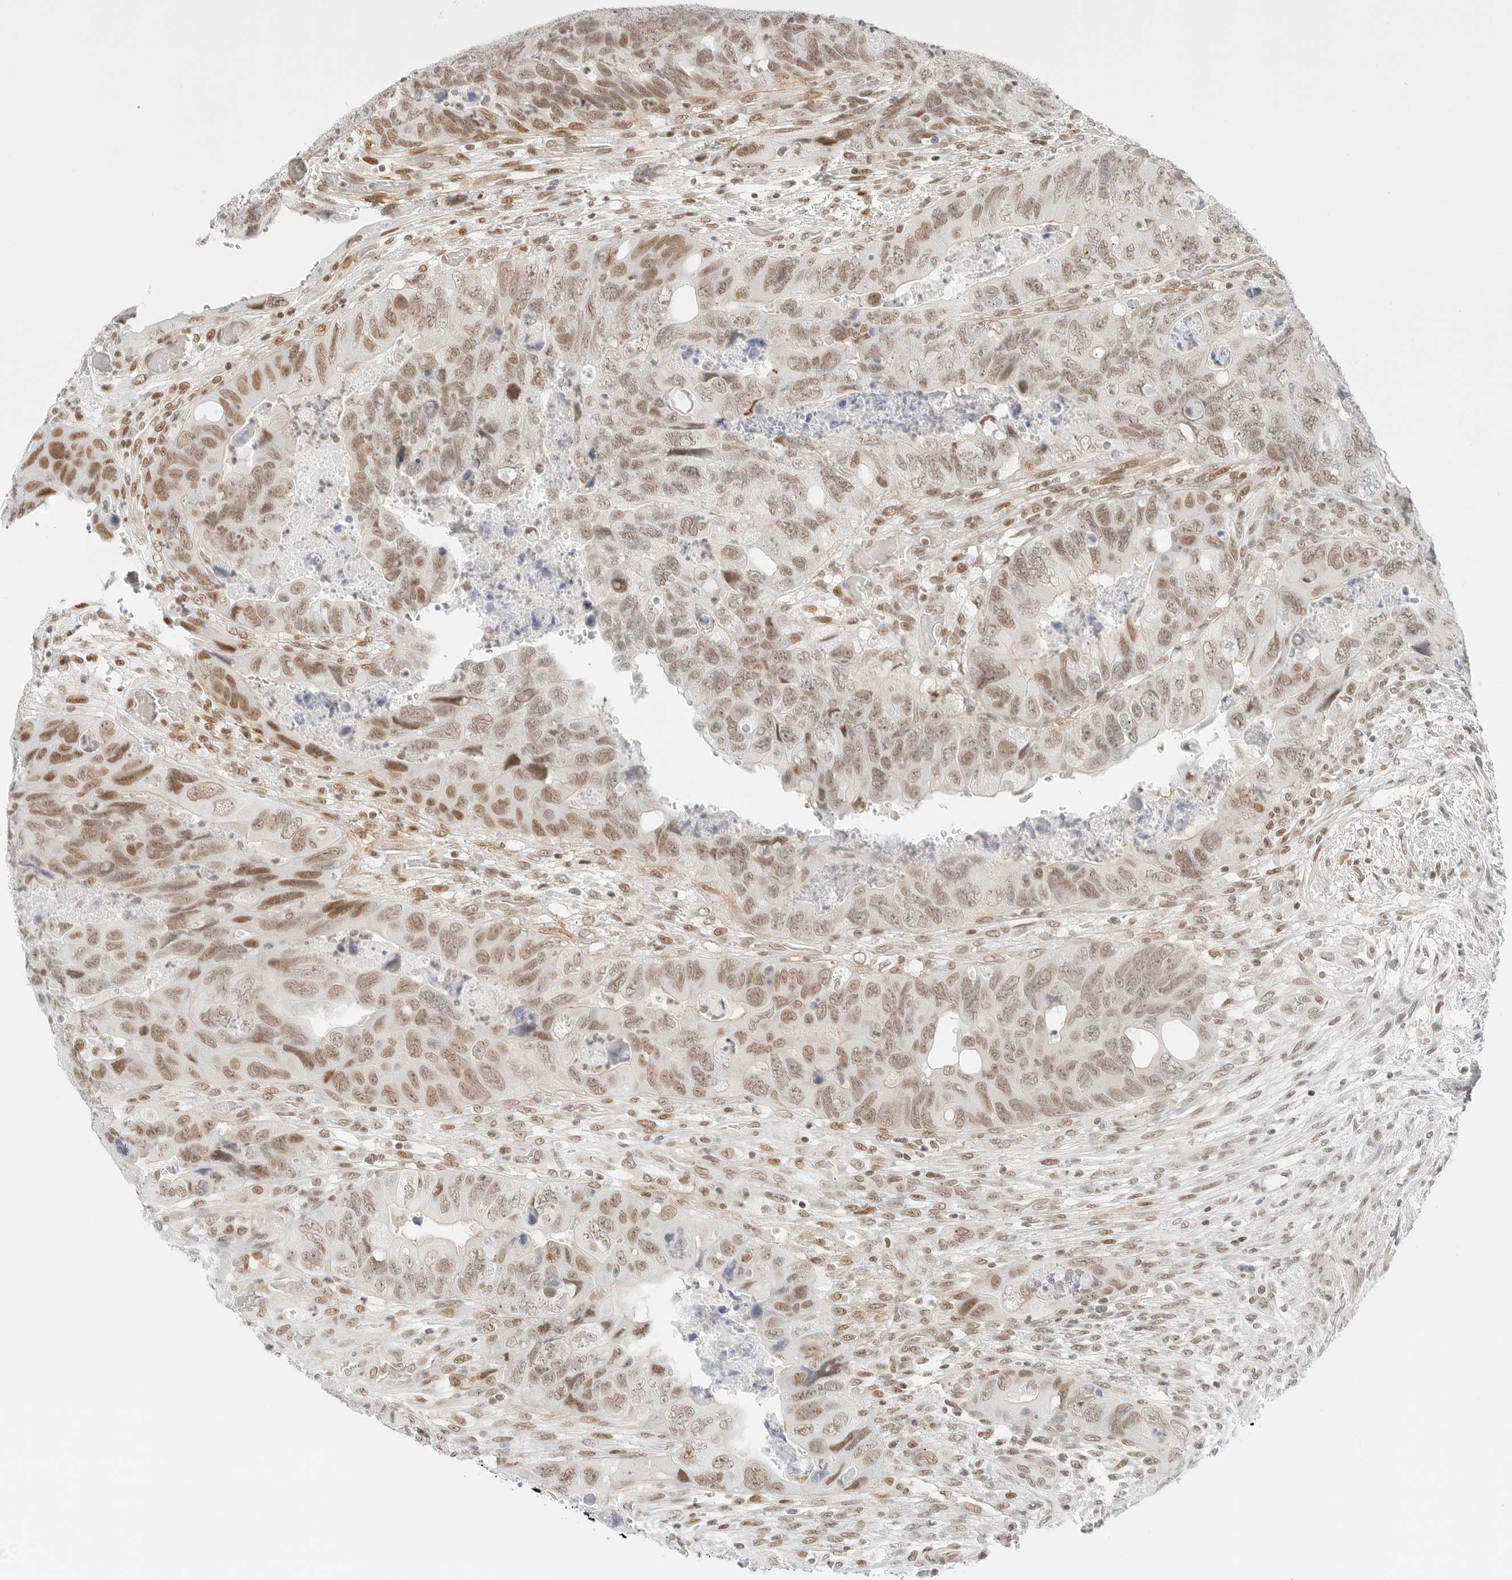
{"staining": {"intensity": "moderate", "quantity": ">75%", "location": "nuclear"}, "tissue": "colorectal cancer", "cell_type": "Tumor cells", "image_type": "cancer", "snomed": [{"axis": "morphology", "description": "Adenocarcinoma, NOS"}, {"axis": "topography", "description": "Rectum"}], "caption": "Brown immunohistochemical staining in colorectal cancer (adenocarcinoma) demonstrates moderate nuclear staining in approximately >75% of tumor cells.", "gene": "CRTC2", "patient": {"sex": "male", "age": 63}}